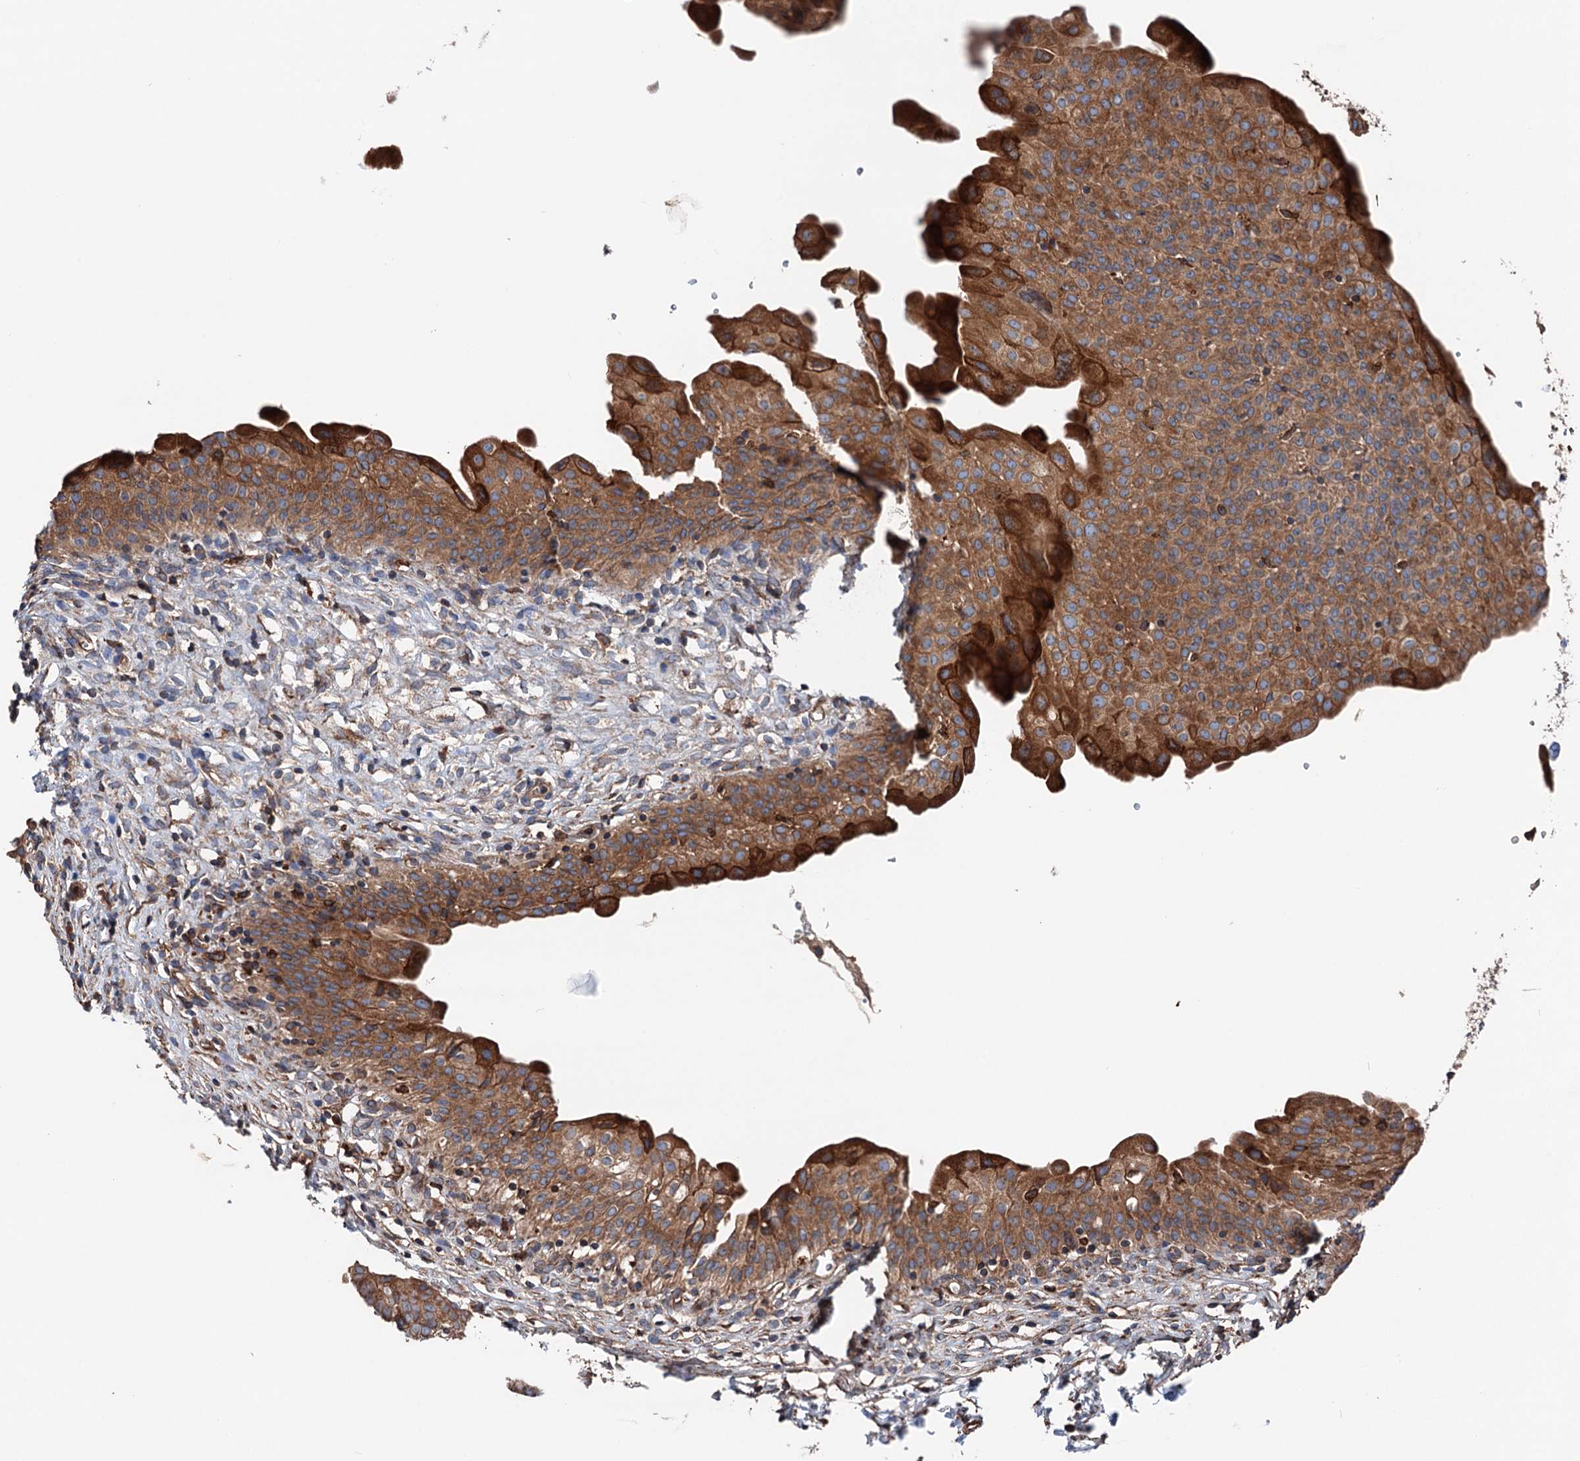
{"staining": {"intensity": "moderate", "quantity": ">75%", "location": "cytoplasmic/membranous"}, "tissue": "urinary bladder", "cell_type": "Urothelial cells", "image_type": "normal", "snomed": [{"axis": "morphology", "description": "Normal tissue, NOS"}, {"axis": "topography", "description": "Urinary bladder"}], "caption": "Brown immunohistochemical staining in benign urinary bladder demonstrates moderate cytoplasmic/membranous expression in about >75% of urothelial cells. Nuclei are stained in blue.", "gene": "ERP29", "patient": {"sex": "male", "age": 55}}